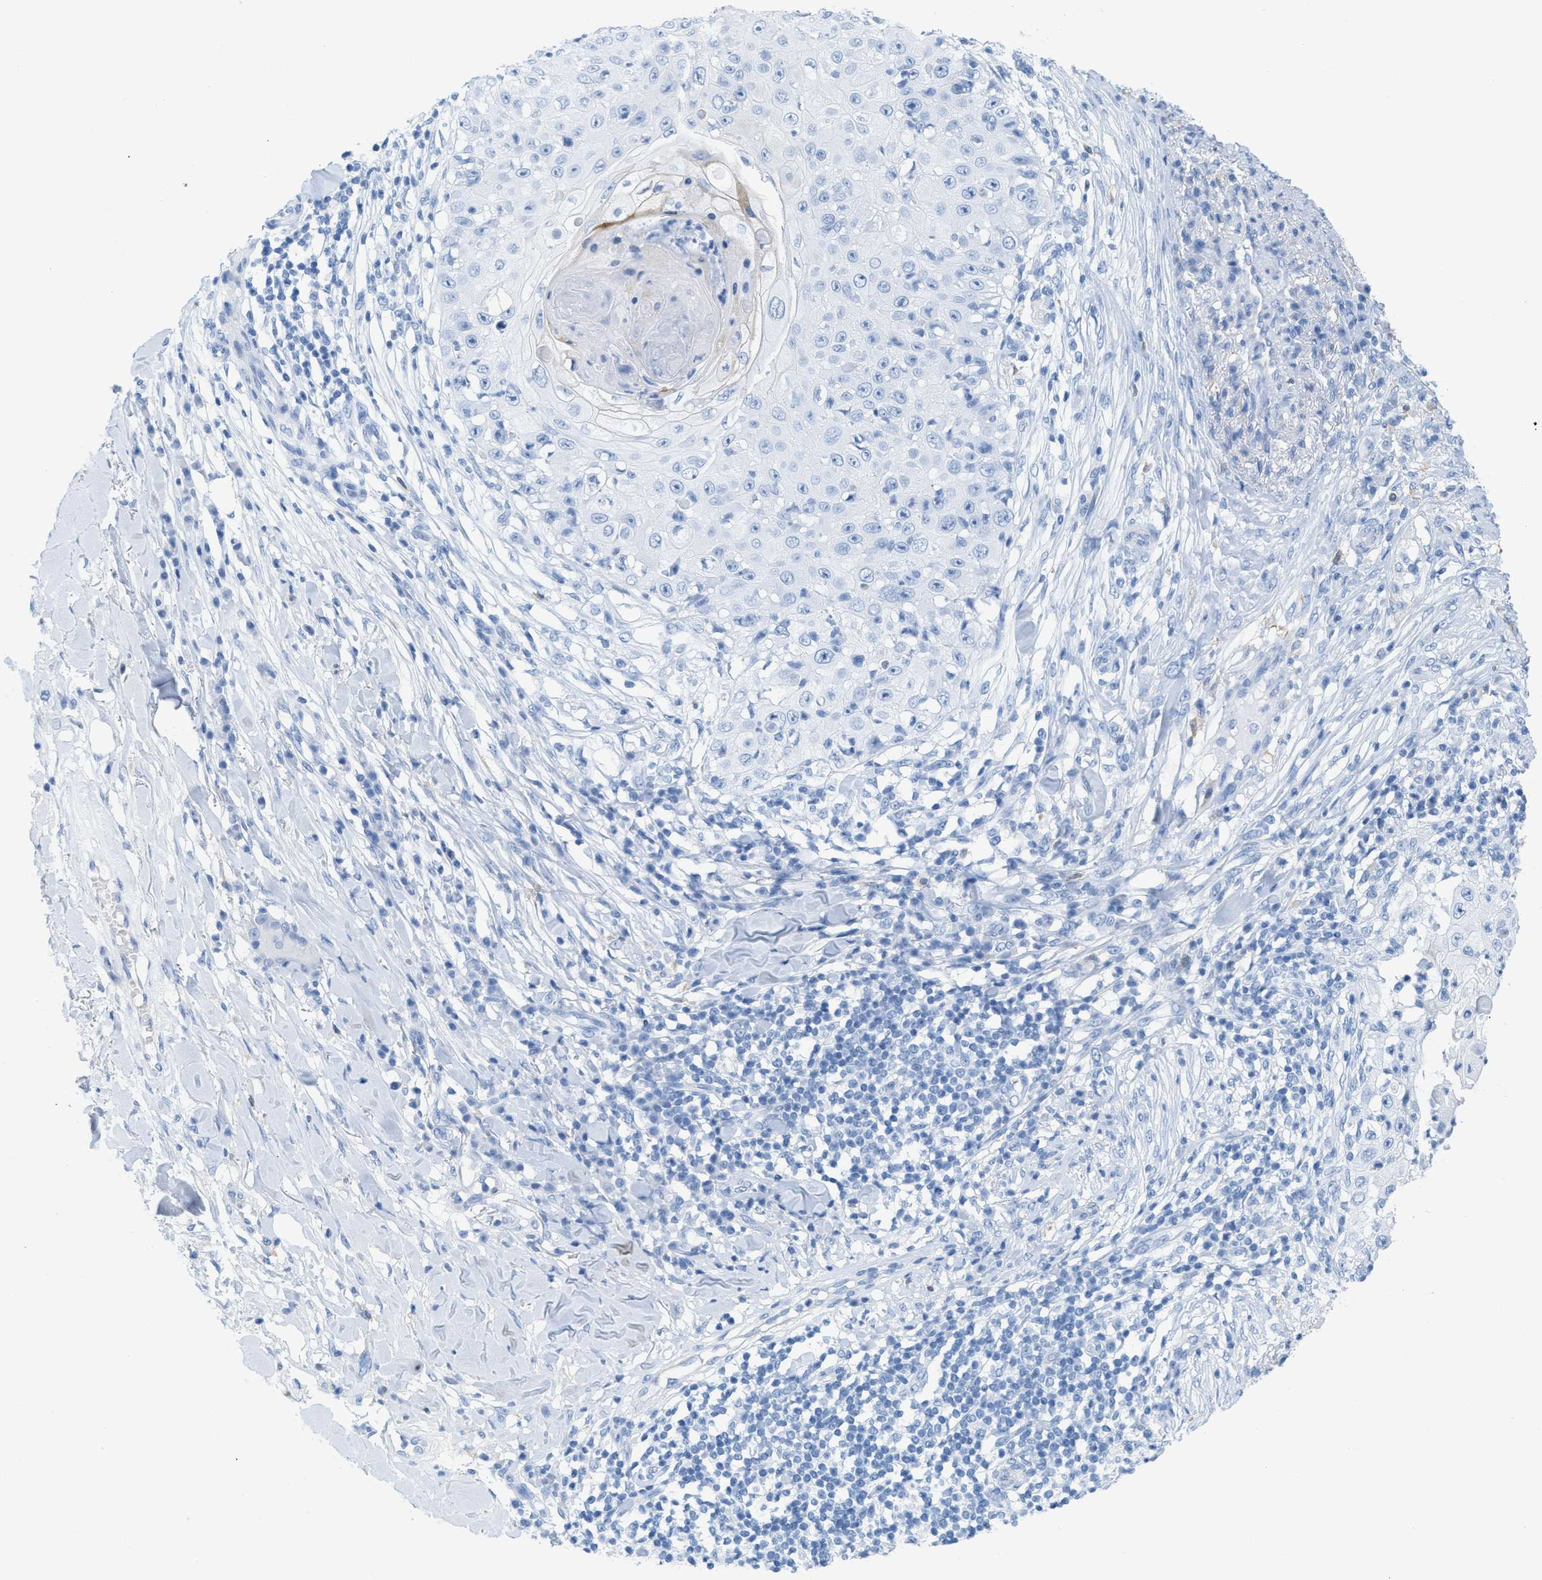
{"staining": {"intensity": "negative", "quantity": "none", "location": "none"}, "tissue": "skin cancer", "cell_type": "Tumor cells", "image_type": "cancer", "snomed": [{"axis": "morphology", "description": "Squamous cell carcinoma, NOS"}, {"axis": "topography", "description": "Skin"}], "caption": "The micrograph shows no significant staining in tumor cells of skin cancer (squamous cell carcinoma).", "gene": "ASGR1", "patient": {"sex": "male", "age": 86}}